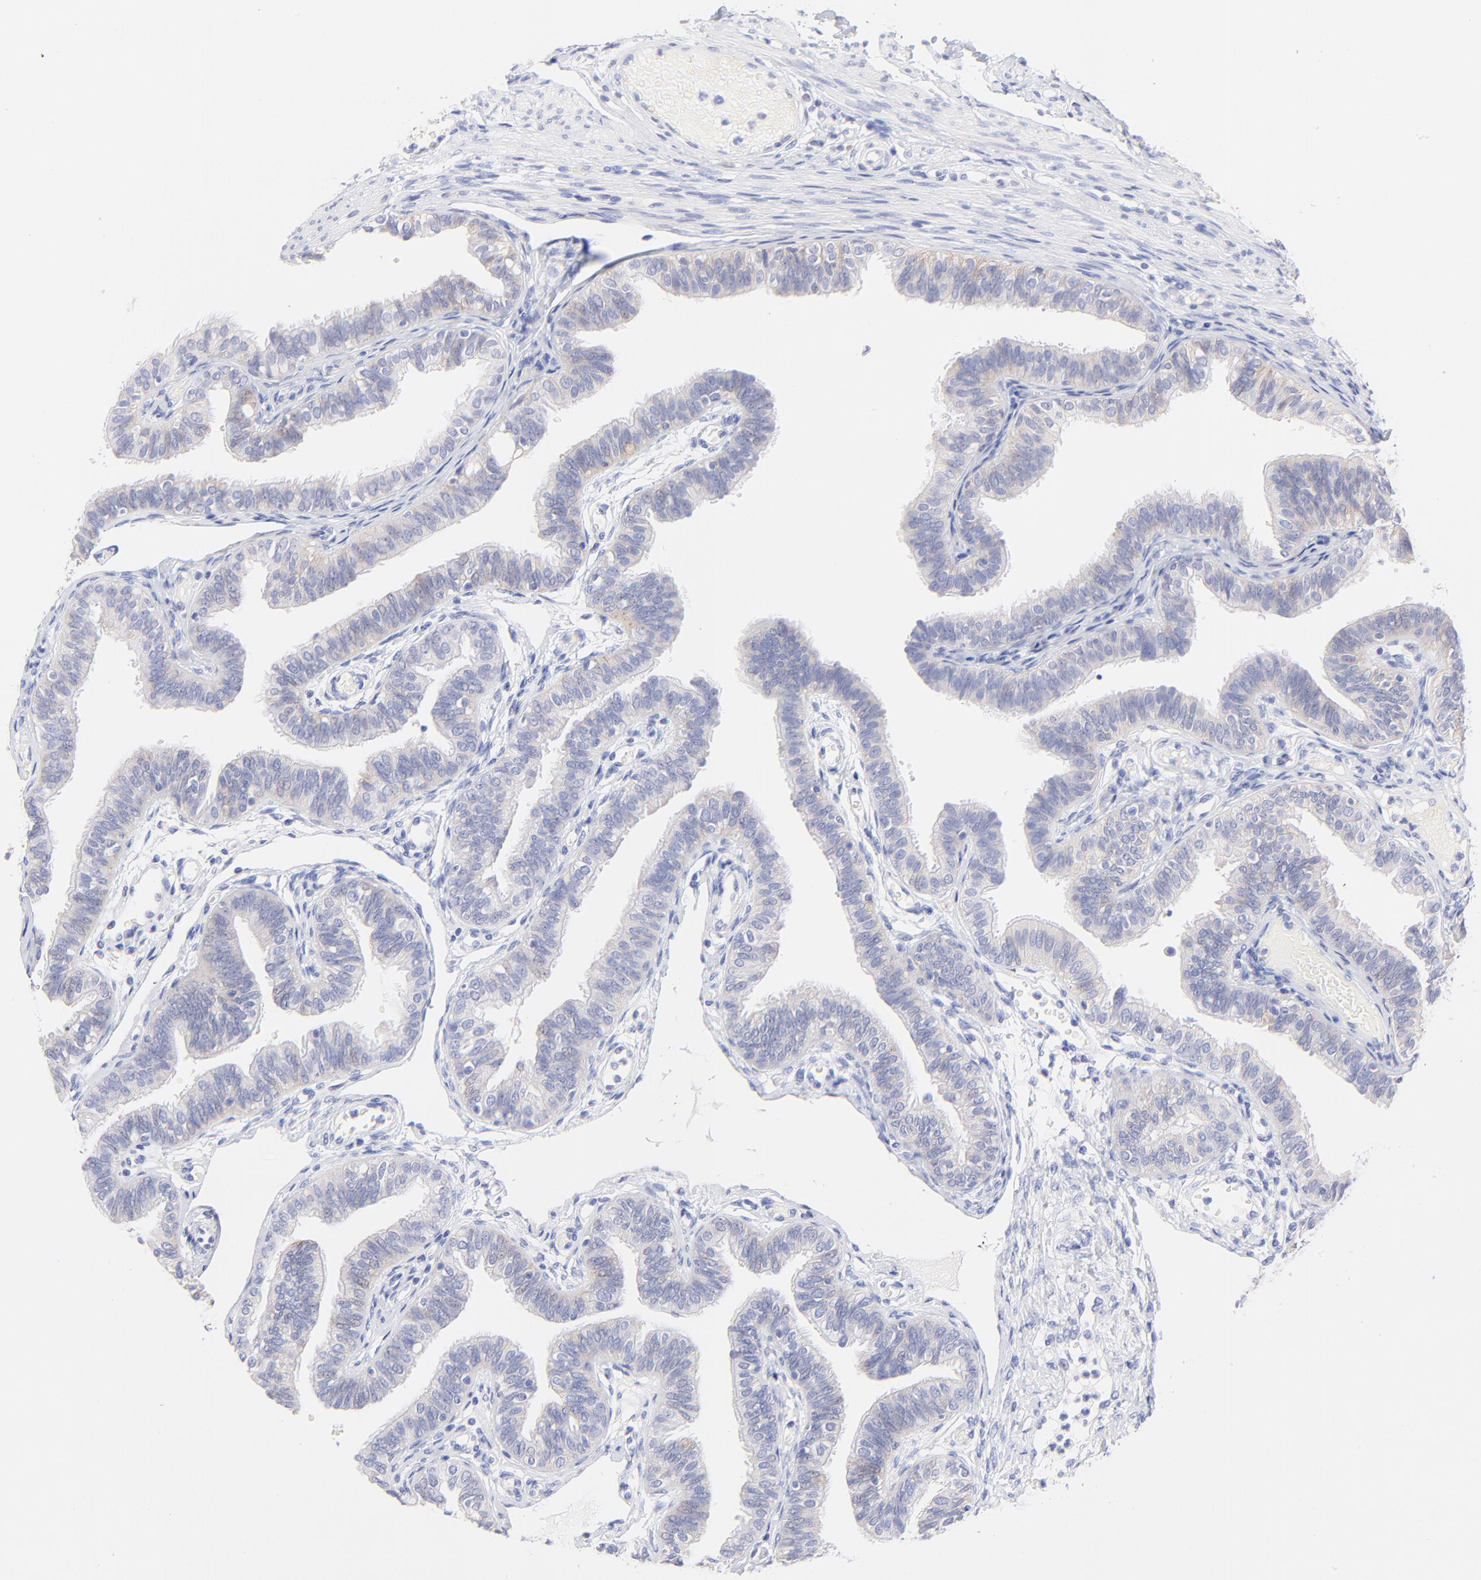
{"staining": {"intensity": "weak", "quantity": "25%-75%", "location": "cytoplasmic/membranous"}, "tissue": "fallopian tube", "cell_type": "Glandular cells", "image_type": "normal", "snomed": [{"axis": "morphology", "description": "Normal tissue, NOS"}, {"axis": "morphology", "description": "Dermoid, NOS"}, {"axis": "topography", "description": "Fallopian tube"}], "caption": "DAB (3,3'-diaminobenzidine) immunohistochemical staining of unremarkable fallopian tube displays weak cytoplasmic/membranous protein expression in about 25%-75% of glandular cells.", "gene": "EBP", "patient": {"sex": "female", "age": 33}}